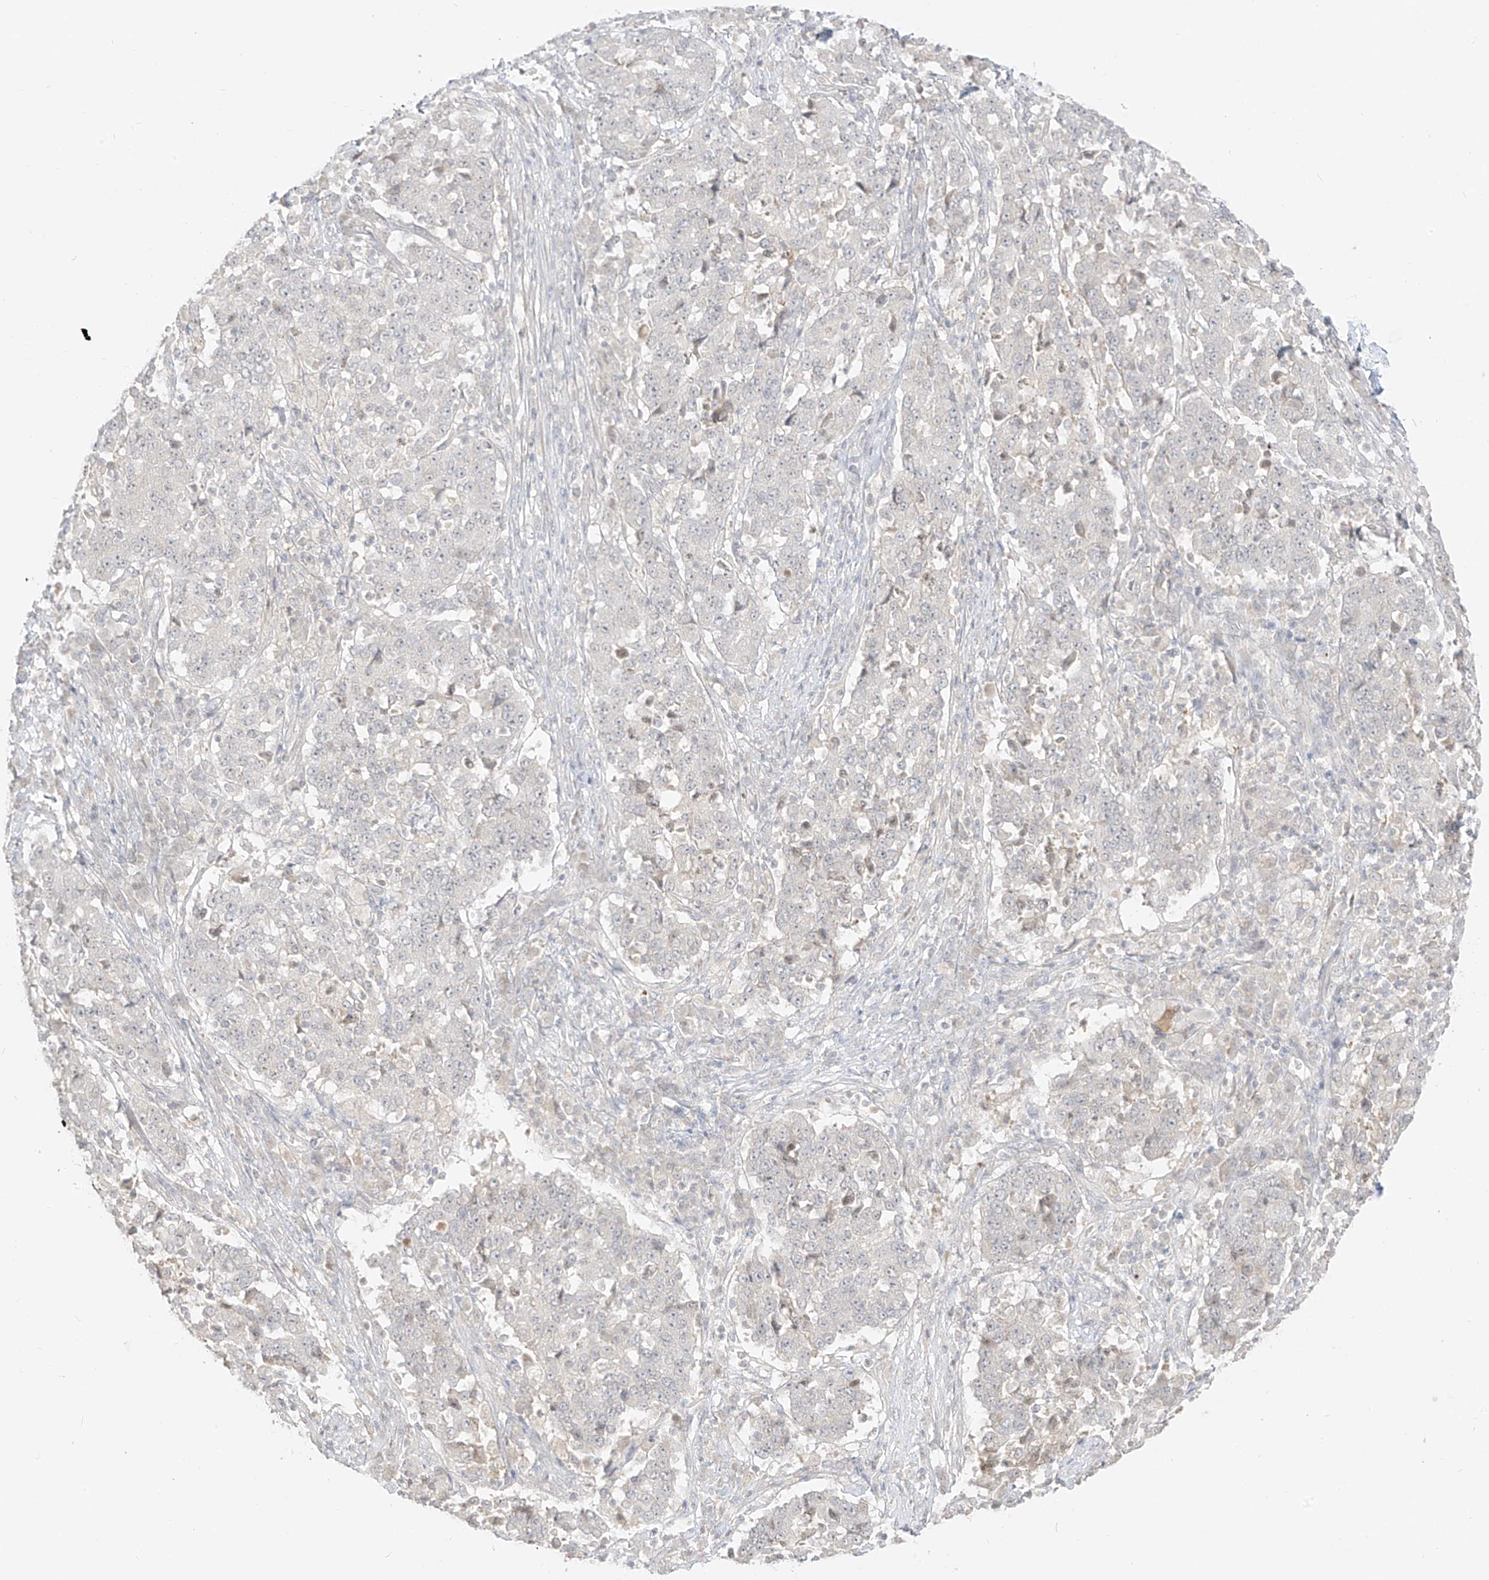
{"staining": {"intensity": "negative", "quantity": "none", "location": "none"}, "tissue": "stomach cancer", "cell_type": "Tumor cells", "image_type": "cancer", "snomed": [{"axis": "morphology", "description": "Adenocarcinoma, NOS"}, {"axis": "topography", "description": "Stomach"}], "caption": "Tumor cells show no significant expression in stomach cancer (adenocarcinoma).", "gene": "LIPT1", "patient": {"sex": "male", "age": 59}}